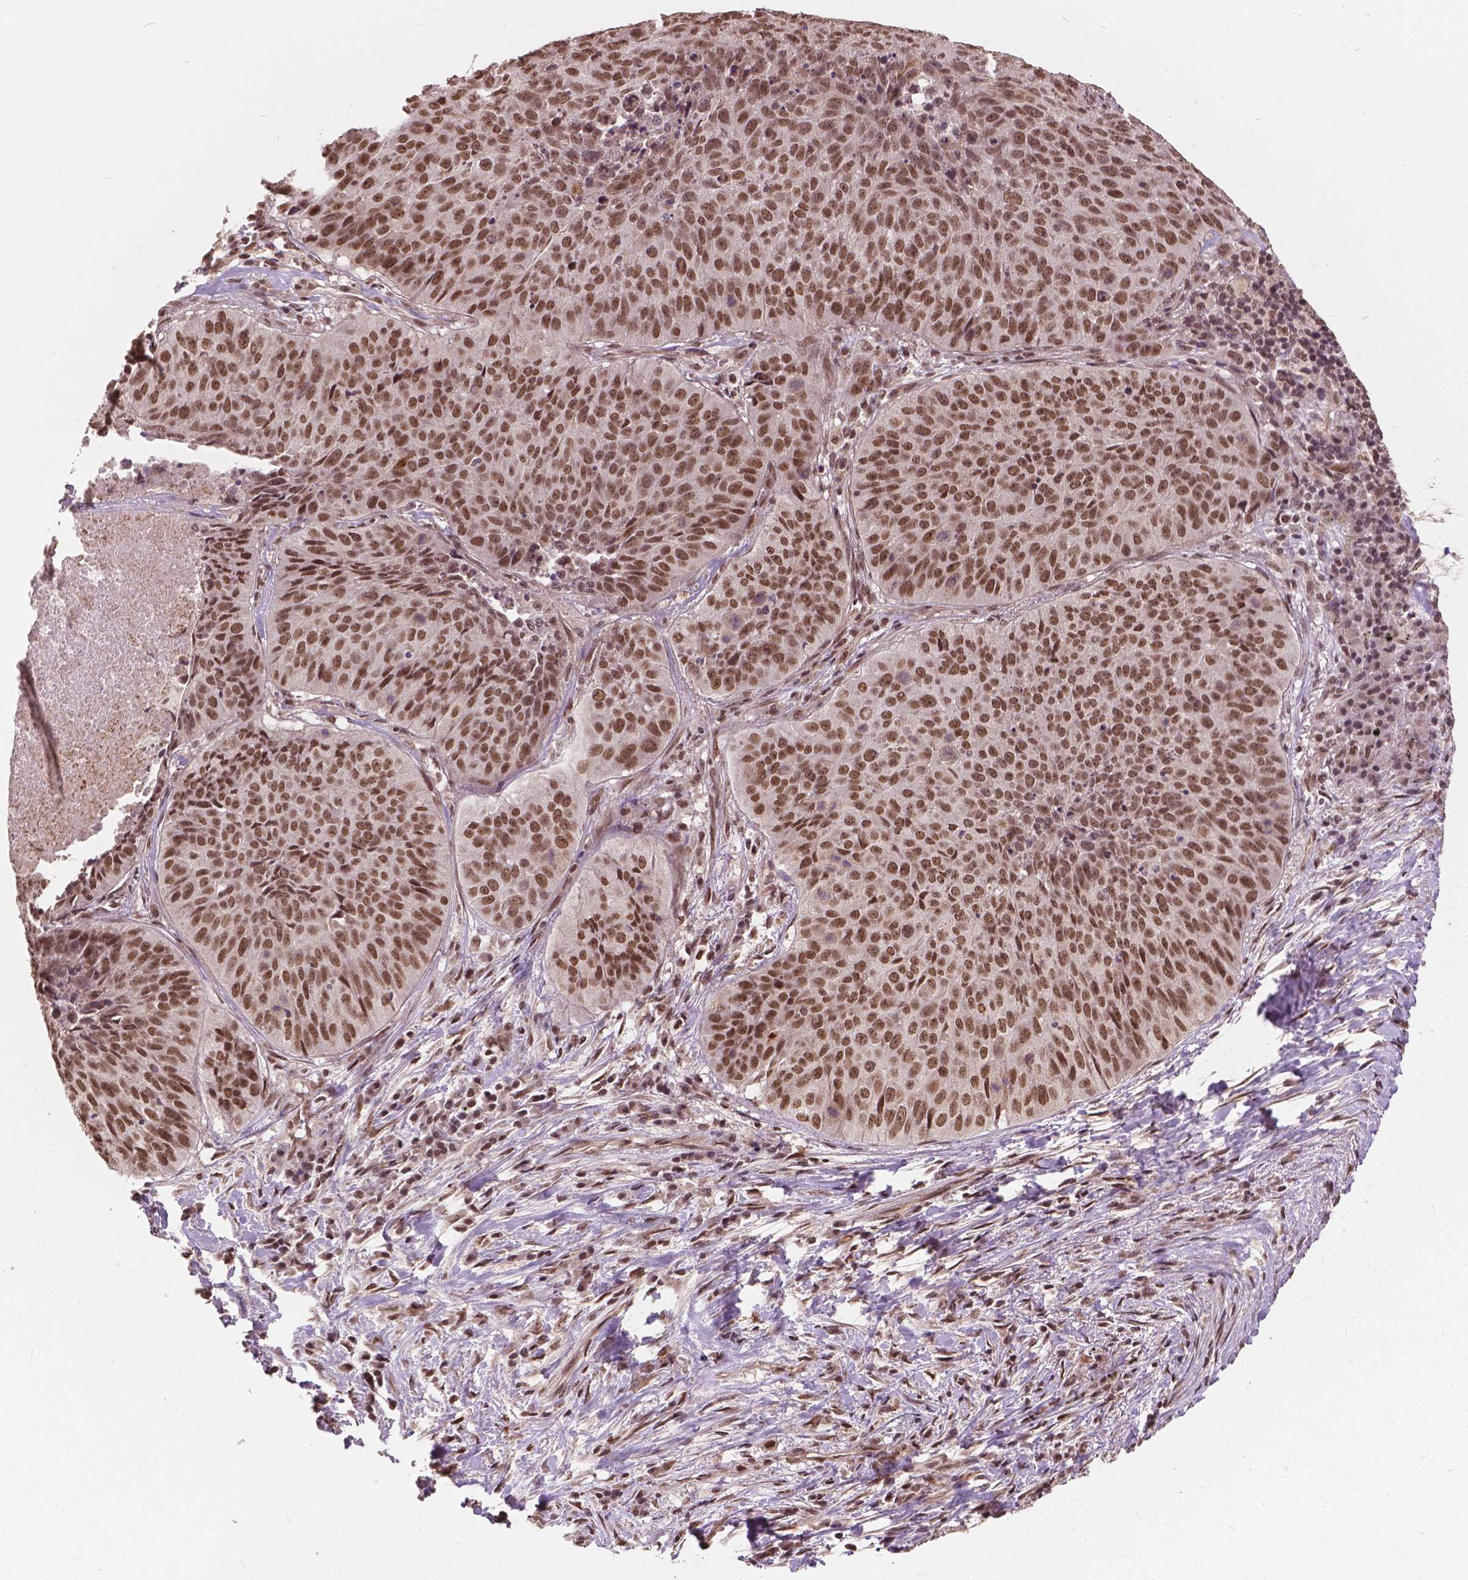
{"staining": {"intensity": "moderate", "quantity": ">75%", "location": "nuclear"}, "tissue": "lung cancer", "cell_type": "Tumor cells", "image_type": "cancer", "snomed": [{"axis": "morphology", "description": "Normal tissue, NOS"}, {"axis": "morphology", "description": "Squamous cell carcinoma, NOS"}, {"axis": "topography", "description": "Bronchus"}, {"axis": "topography", "description": "Lung"}], "caption": "Tumor cells demonstrate moderate nuclear staining in approximately >75% of cells in lung cancer.", "gene": "GPS2", "patient": {"sex": "male", "age": 64}}